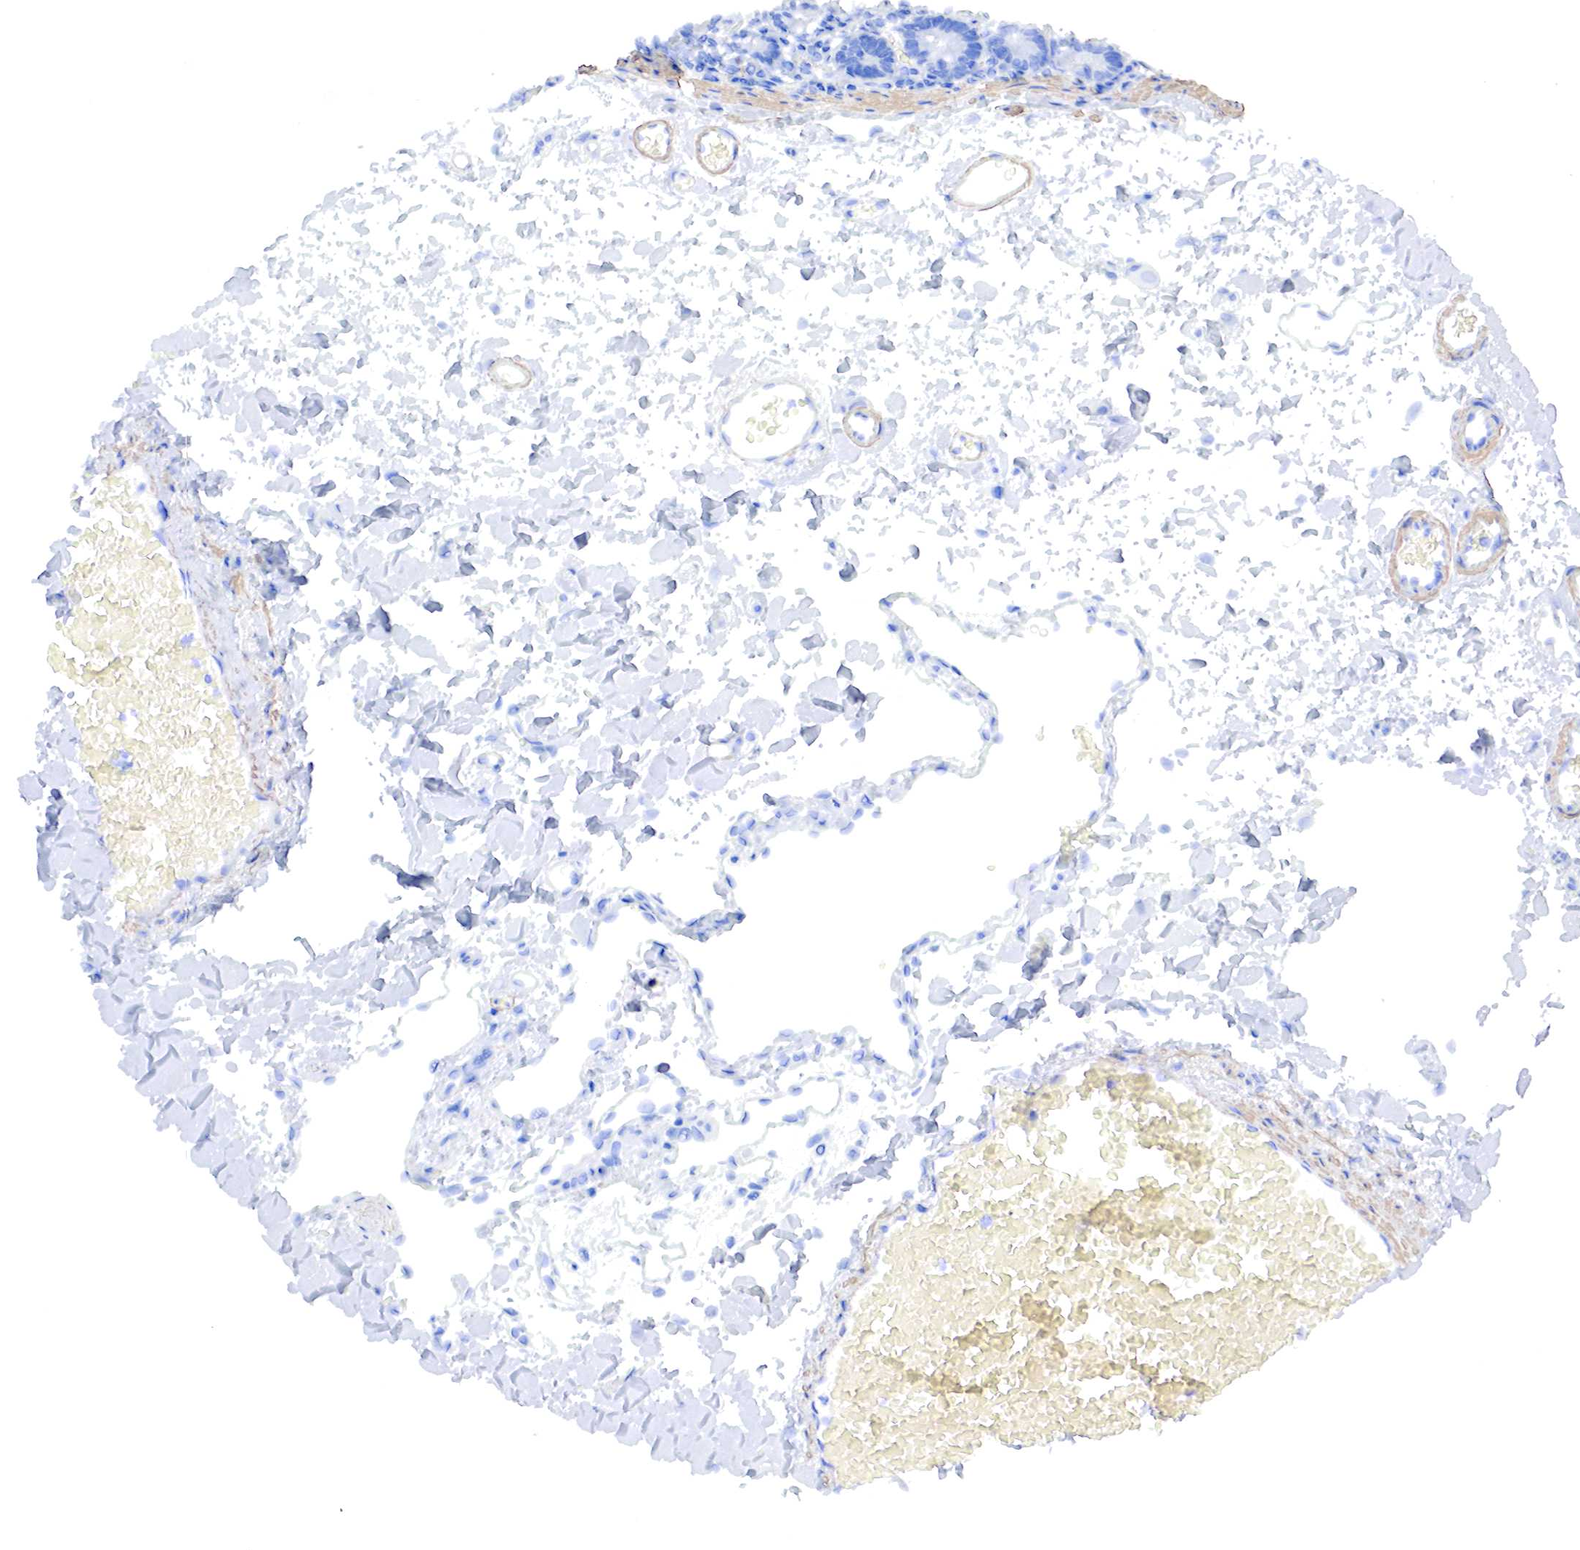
{"staining": {"intensity": "negative", "quantity": "none", "location": "none"}, "tissue": "duodenum", "cell_type": "Glandular cells", "image_type": "normal", "snomed": [{"axis": "morphology", "description": "Normal tissue, NOS"}, {"axis": "topography", "description": "Duodenum"}], "caption": "DAB immunohistochemical staining of benign duodenum exhibits no significant staining in glandular cells. (DAB immunohistochemistry, high magnification).", "gene": "TPM1", "patient": {"sex": "male", "age": 70}}